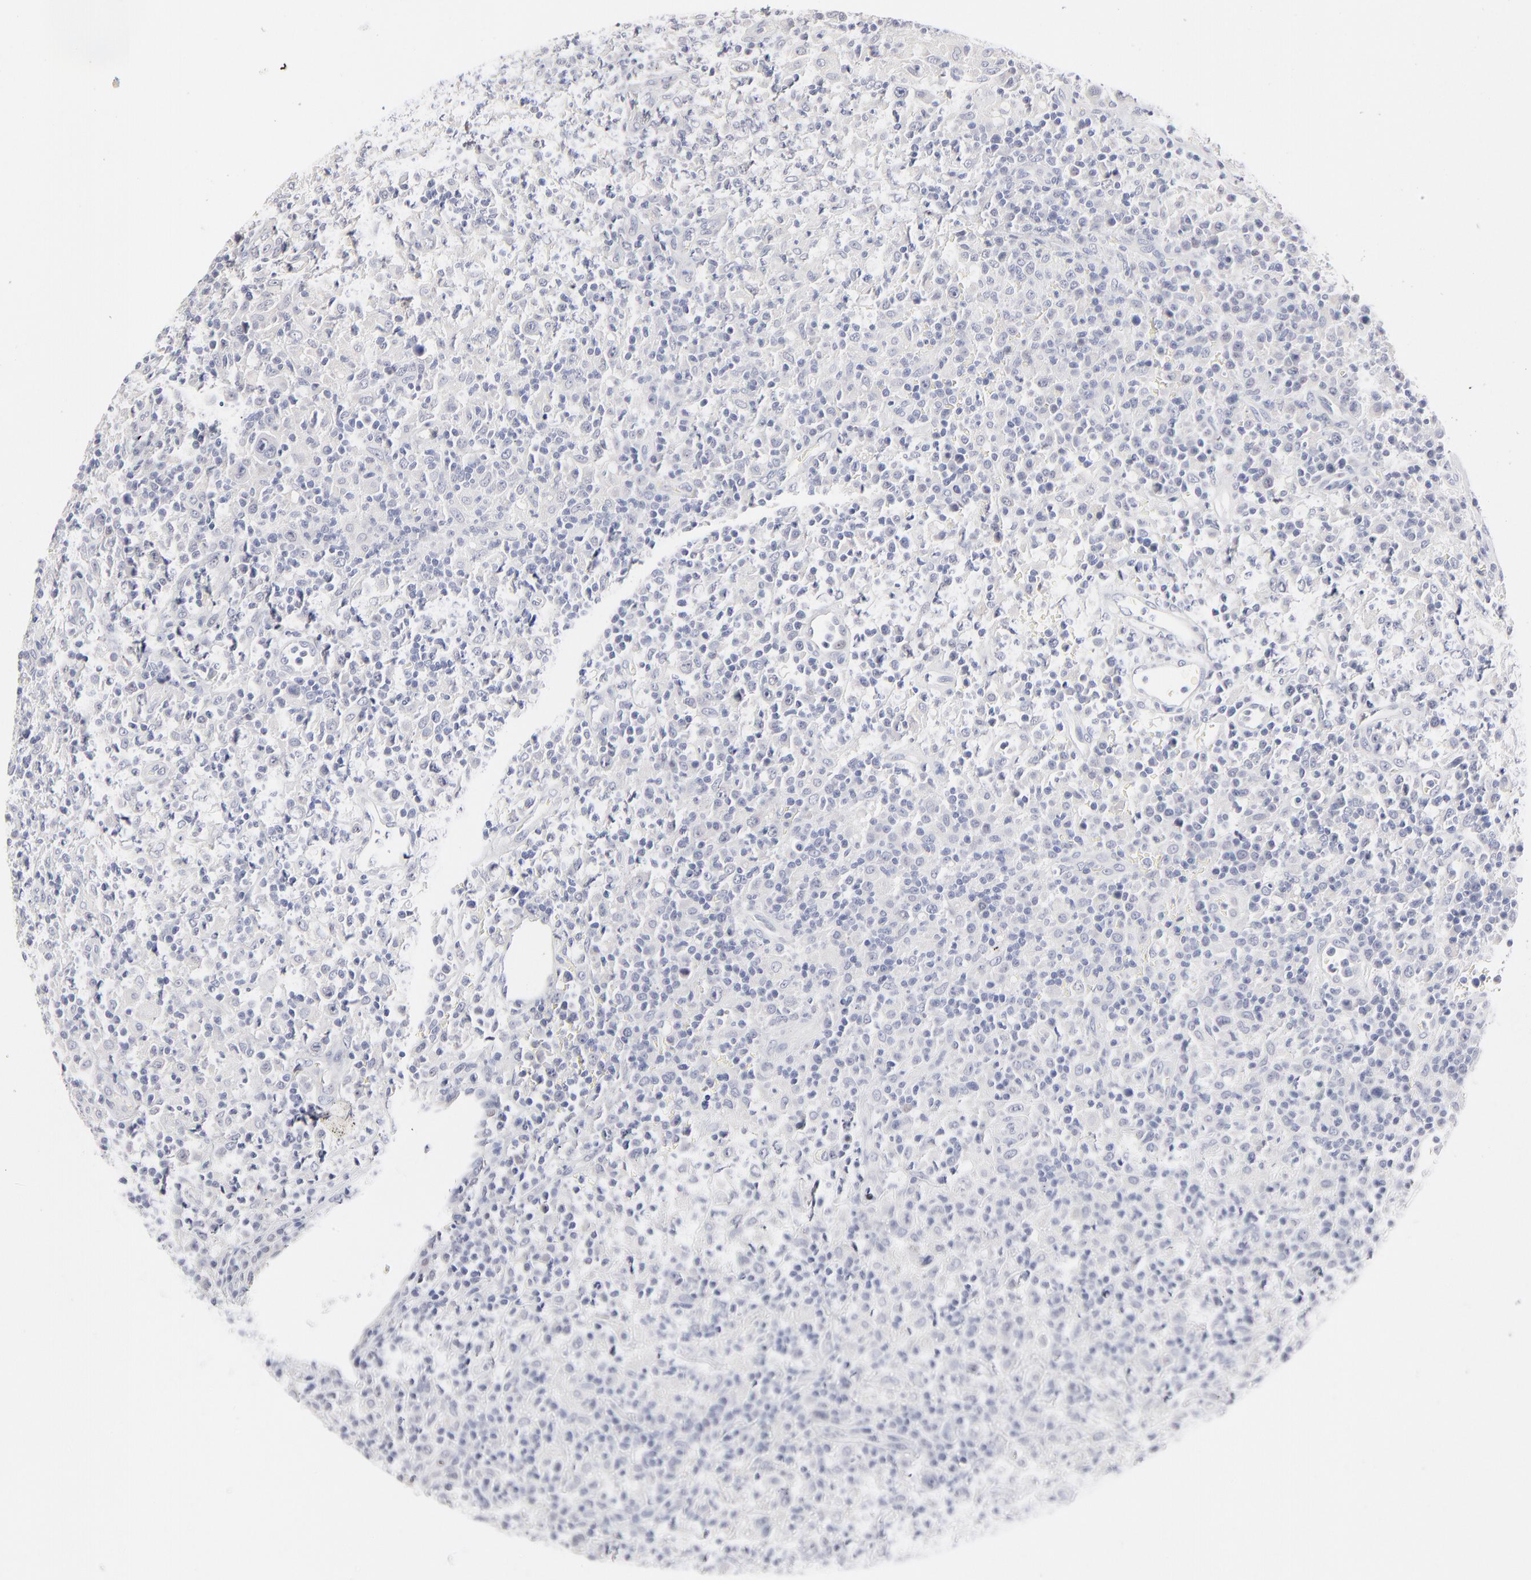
{"staining": {"intensity": "negative", "quantity": "none", "location": "none"}, "tissue": "lymphoma", "cell_type": "Tumor cells", "image_type": "cancer", "snomed": [{"axis": "morphology", "description": "Hodgkin's disease, NOS"}, {"axis": "topography", "description": "Lymph node"}], "caption": "This is an immunohistochemistry (IHC) photomicrograph of Hodgkin's disease. There is no positivity in tumor cells.", "gene": "RBM3", "patient": {"sex": "male", "age": 65}}